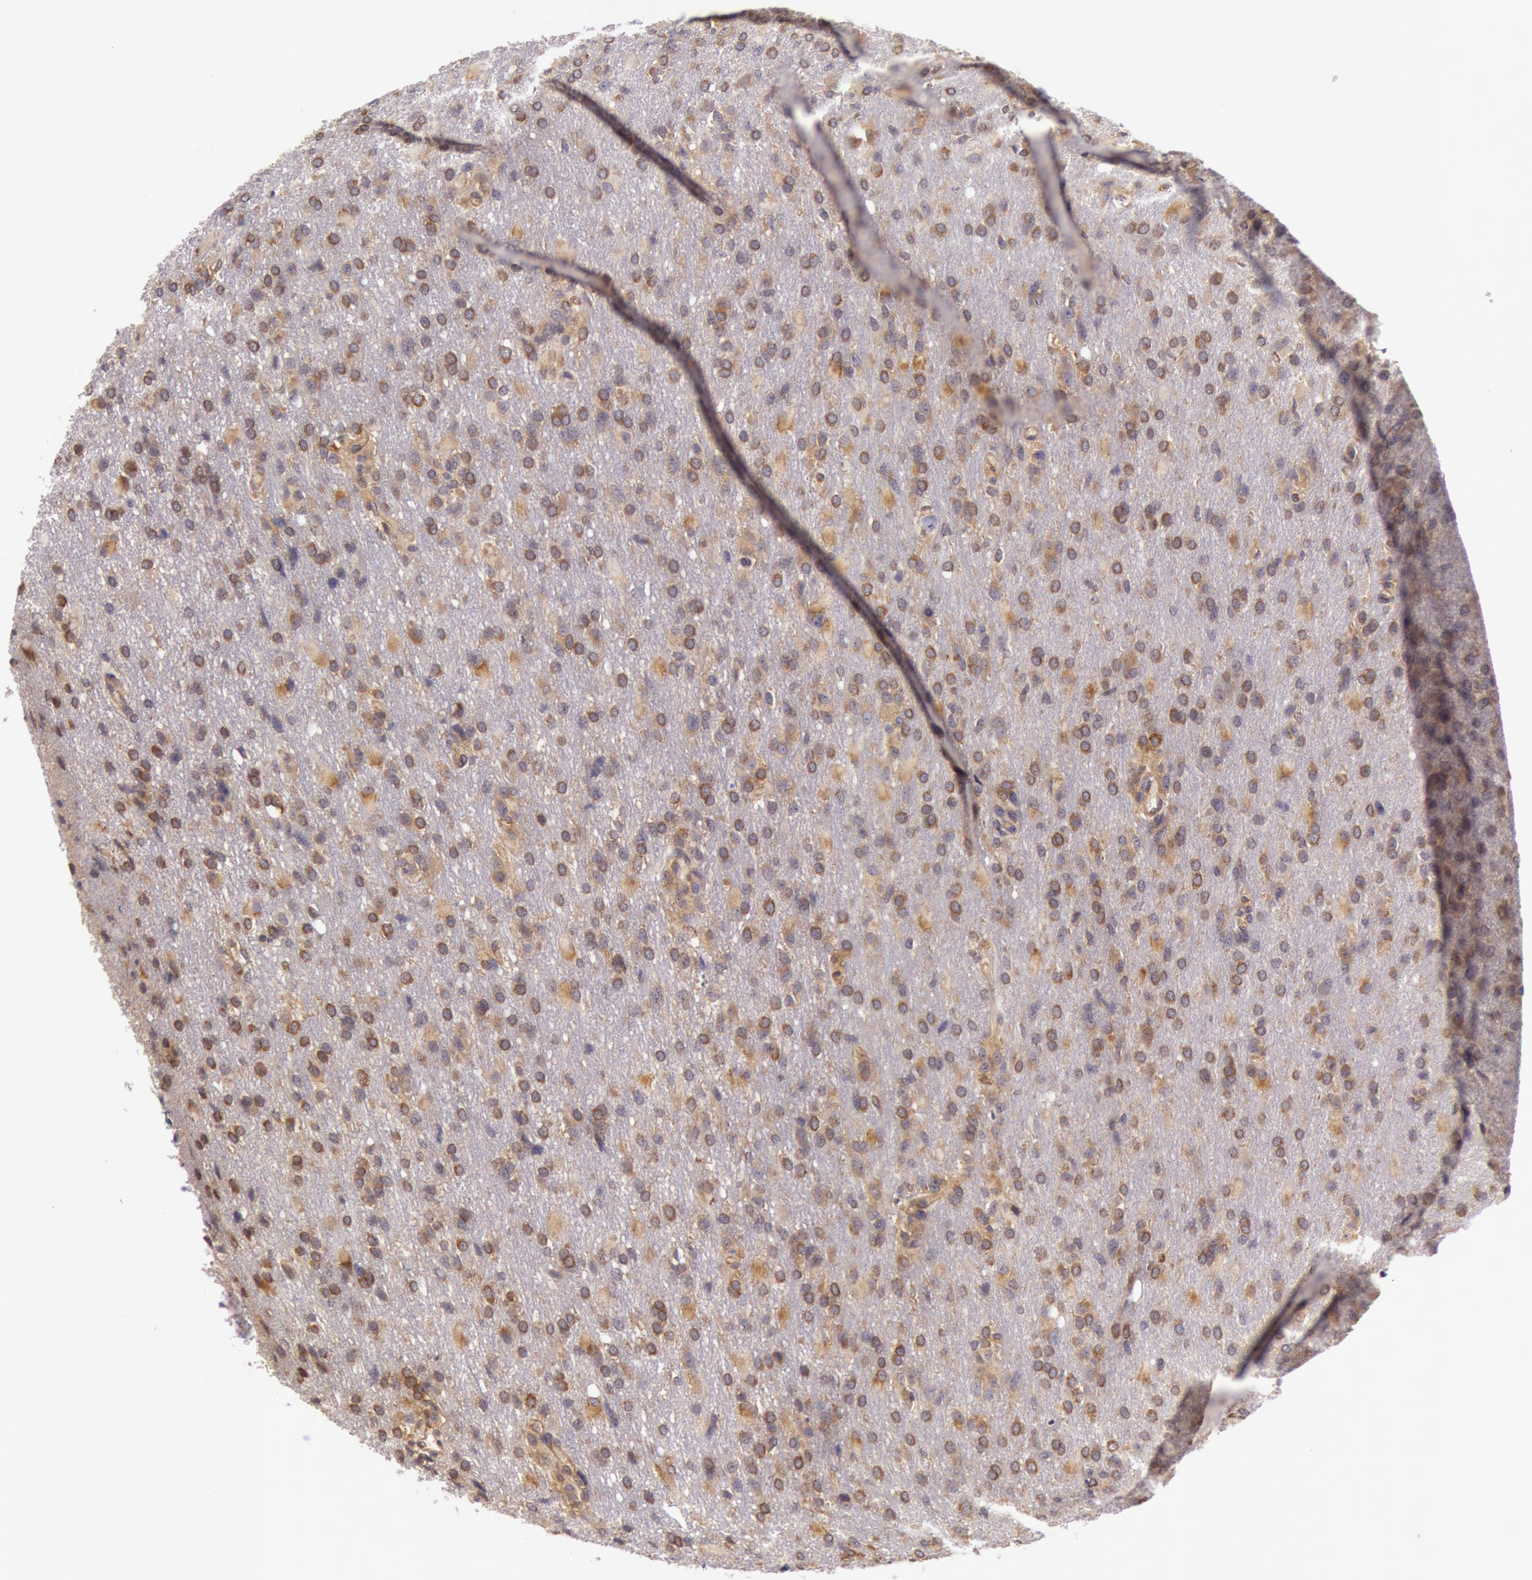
{"staining": {"intensity": "moderate", "quantity": ">75%", "location": "cytoplasmic/membranous"}, "tissue": "glioma", "cell_type": "Tumor cells", "image_type": "cancer", "snomed": [{"axis": "morphology", "description": "Glioma, malignant, High grade"}, {"axis": "topography", "description": "Brain"}], "caption": "An image of malignant glioma (high-grade) stained for a protein reveals moderate cytoplasmic/membranous brown staining in tumor cells. (Stains: DAB (3,3'-diaminobenzidine) in brown, nuclei in blue, Microscopy: brightfield microscopy at high magnification).", "gene": "CHUK", "patient": {"sex": "male", "age": 68}}